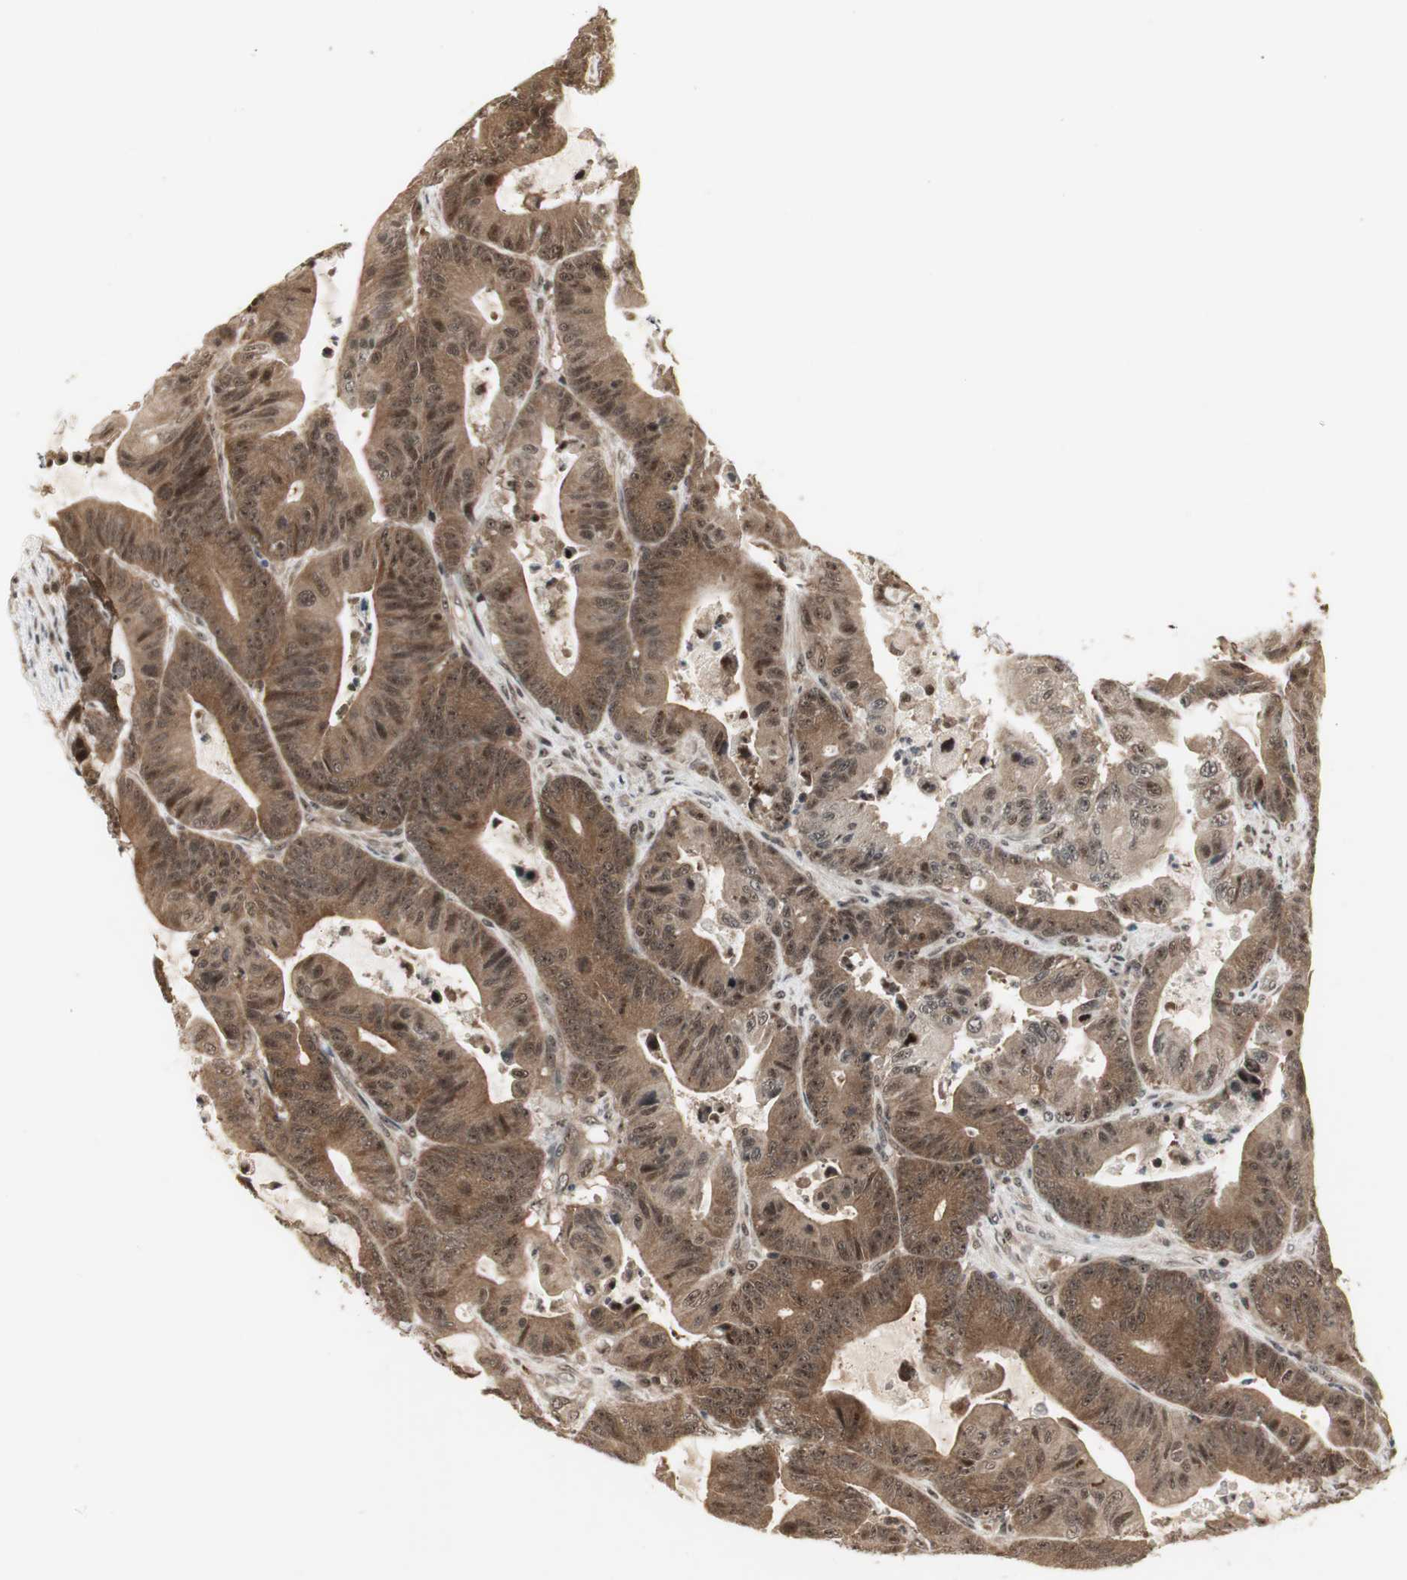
{"staining": {"intensity": "moderate", "quantity": ">75%", "location": "cytoplasmic/membranous,nuclear"}, "tissue": "colorectal cancer", "cell_type": "Tumor cells", "image_type": "cancer", "snomed": [{"axis": "morphology", "description": "Adenocarcinoma, NOS"}, {"axis": "topography", "description": "Colon"}], "caption": "Immunohistochemical staining of colorectal cancer (adenocarcinoma) exhibits moderate cytoplasmic/membranous and nuclear protein expression in about >75% of tumor cells. (Brightfield microscopy of DAB IHC at high magnification).", "gene": "CSNK2B", "patient": {"sex": "female", "age": 84}}